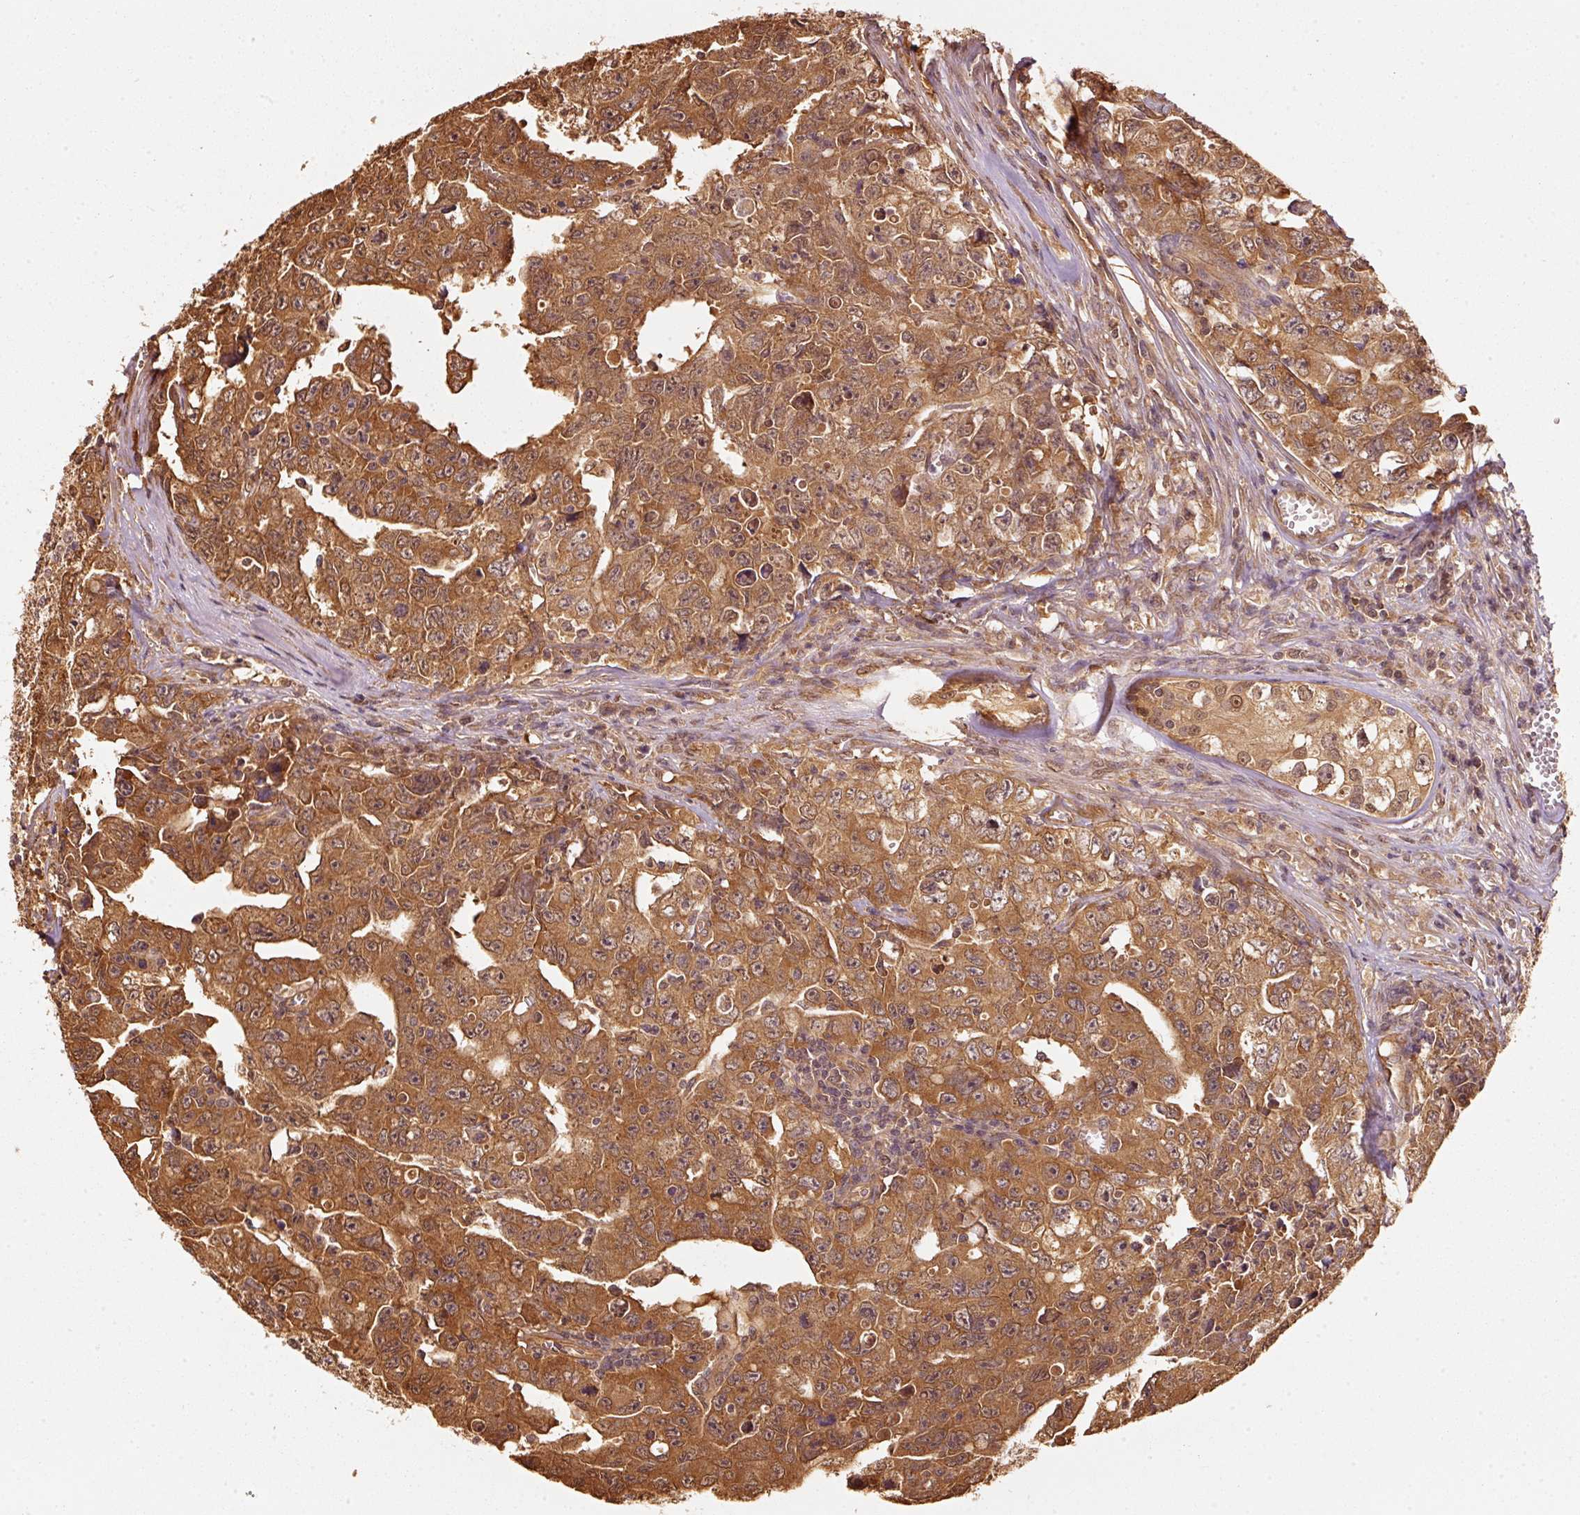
{"staining": {"intensity": "strong", "quantity": ">75%", "location": "cytoplasmic/membranous"}, "tissue": "testis cancer", "cell_type": "Tumor cells", "image_type": "cancer", "snomed": [{"axis": "morphology", "description": "Carcinoma, Embryonal, NOS"}, {"axis": "topography", "description": "Testis"}], "caption": "A brown stain labels strong cytoplasmic/membranous positivity of a protein in human testis embryonal carcinoma tumor cells.", "gene": "STAU1", "patient": {"sex": "male", "age": 24}}